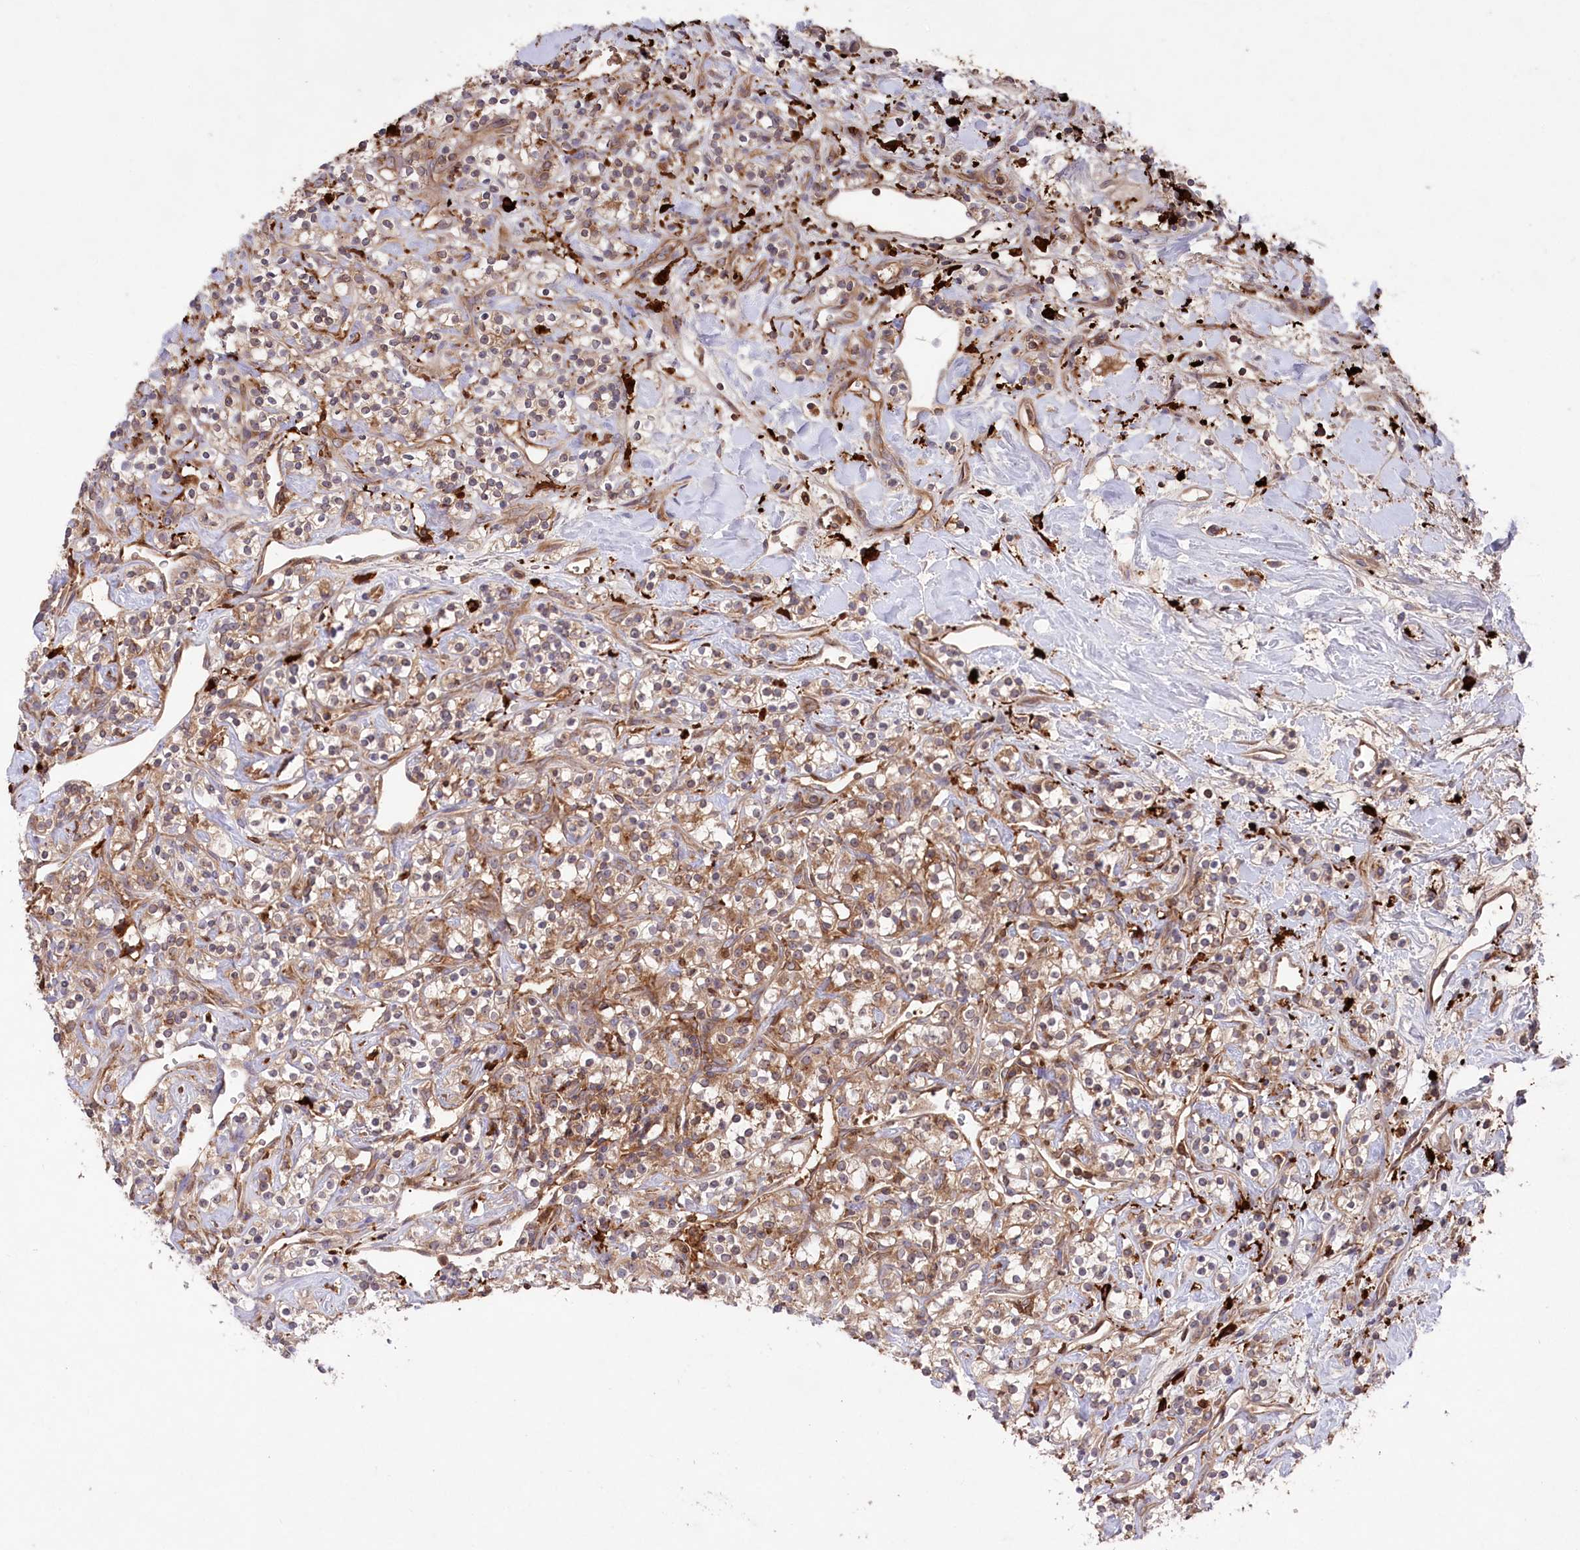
{"staining": {"intensity": "moderate", "quantity": ">75%", "location": "cytoplasmic/membranous"}, "tissue": "renal cancer", "cell_type": "Tumor cells", "image_type": "cancer", "snomed": [{"axis": "morphology", "description": "Adenocarcinoma, NOS"}, {"axis": "topography", "description": "Kidney"}], "caption": "A high-resolution micrograph shows immunohistochemistry (IHC) staining of adenocarcinoma (renal), which exhibits moderate cytoplasmic/membranous expression in approximately >75% of tumor cells.", "gene": "PPP1R21", "patient": {"sex": "male", "age": 77}}